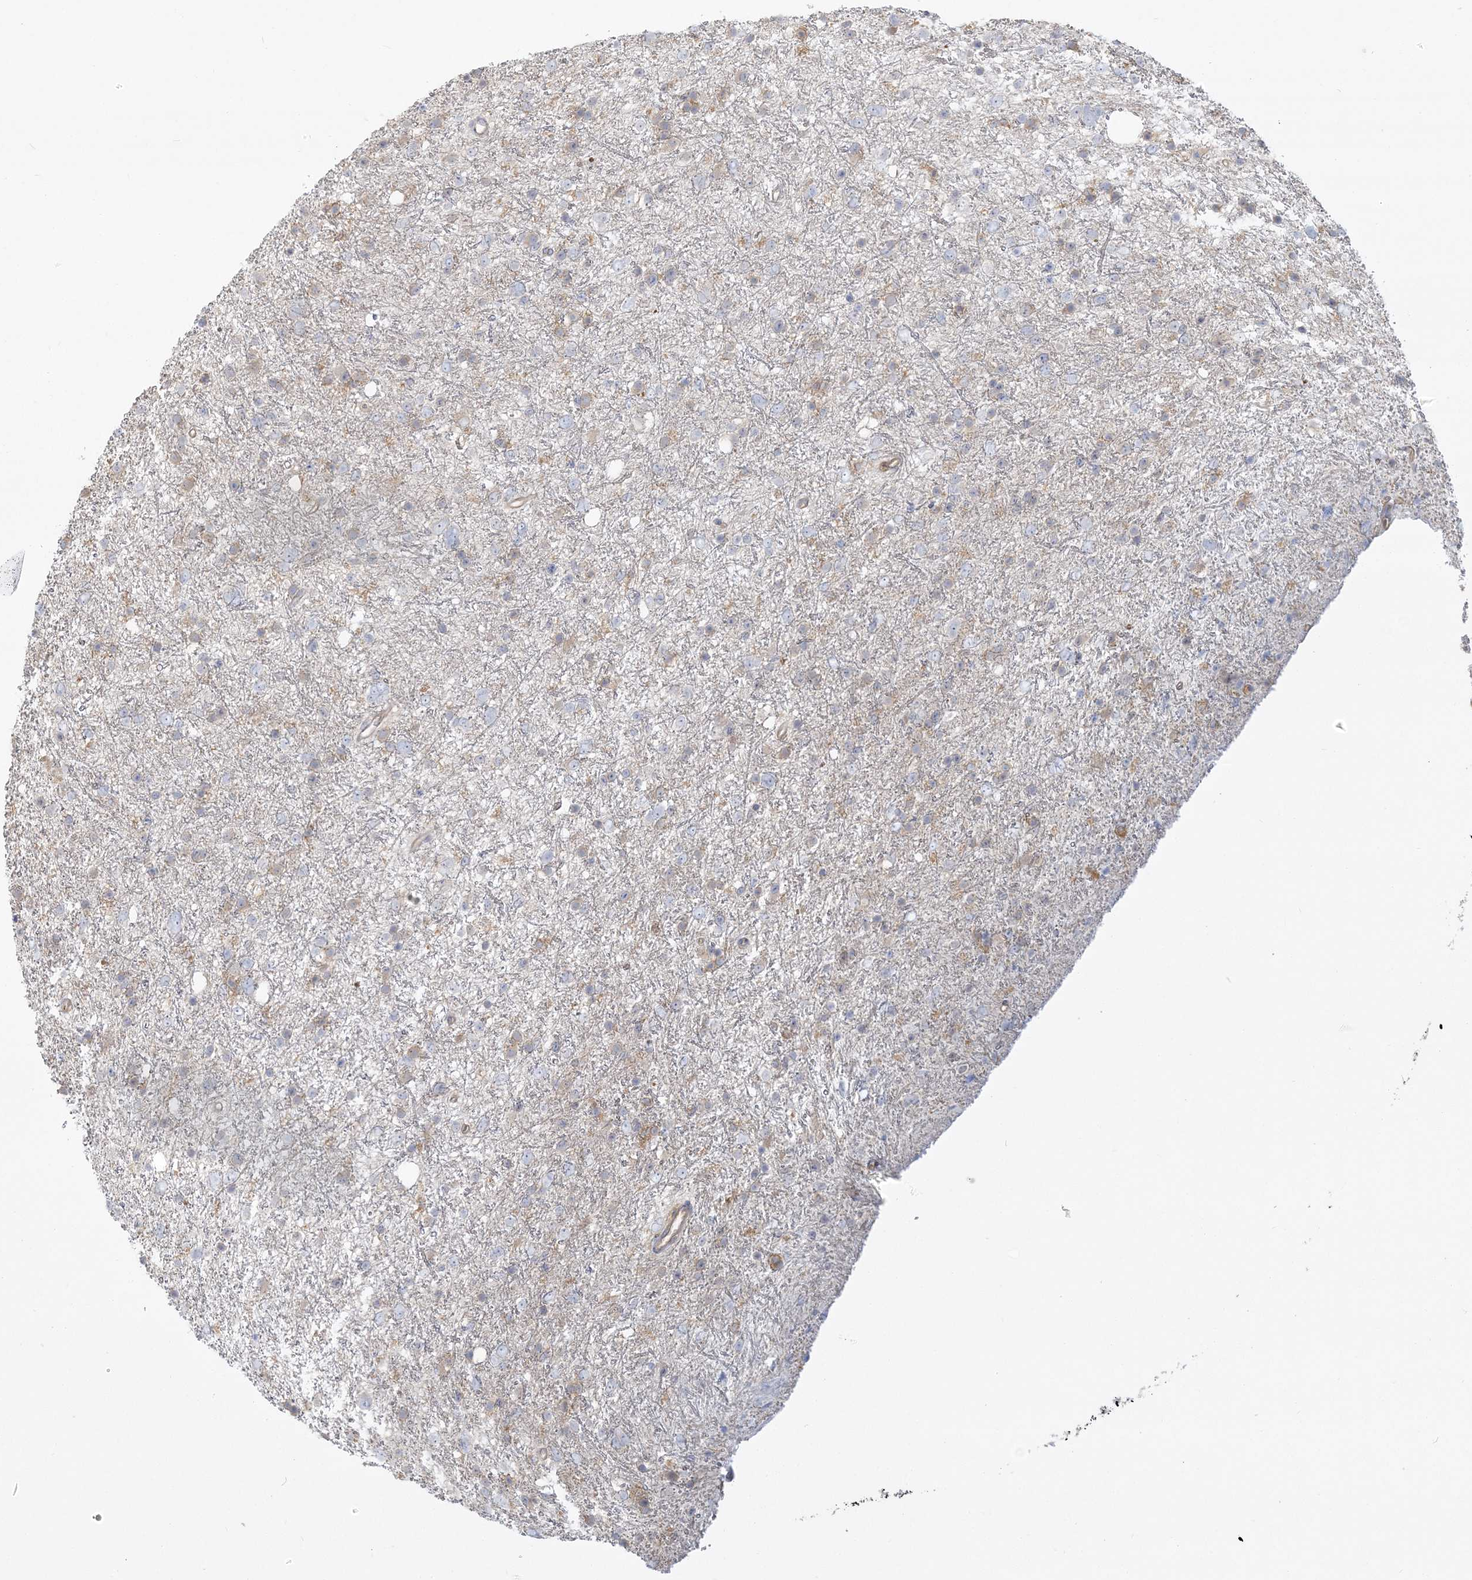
{"staining": {"intensity": "negative", "quantity": "none", "location": "none"}, "tissue": "glioma", "cell_type": "Tumor cells", "image_type": "cancer", "snomed": [{"axis": "morphology", "description": "Glioma, malignant, Low grade"}, {"axis": "topography", "description": "Cerebral cortex"}], "caption": "High magnification brightfield microscopy of low-grade glioma (malignant) stained with DAB (3,3'-diaminobenzidine) (brown) and counterstained with hematoxylin (blue): tumor cells show no significant expression.", "gene": "ANKS1A", "patient": {"sex": "female", "age": 39}}